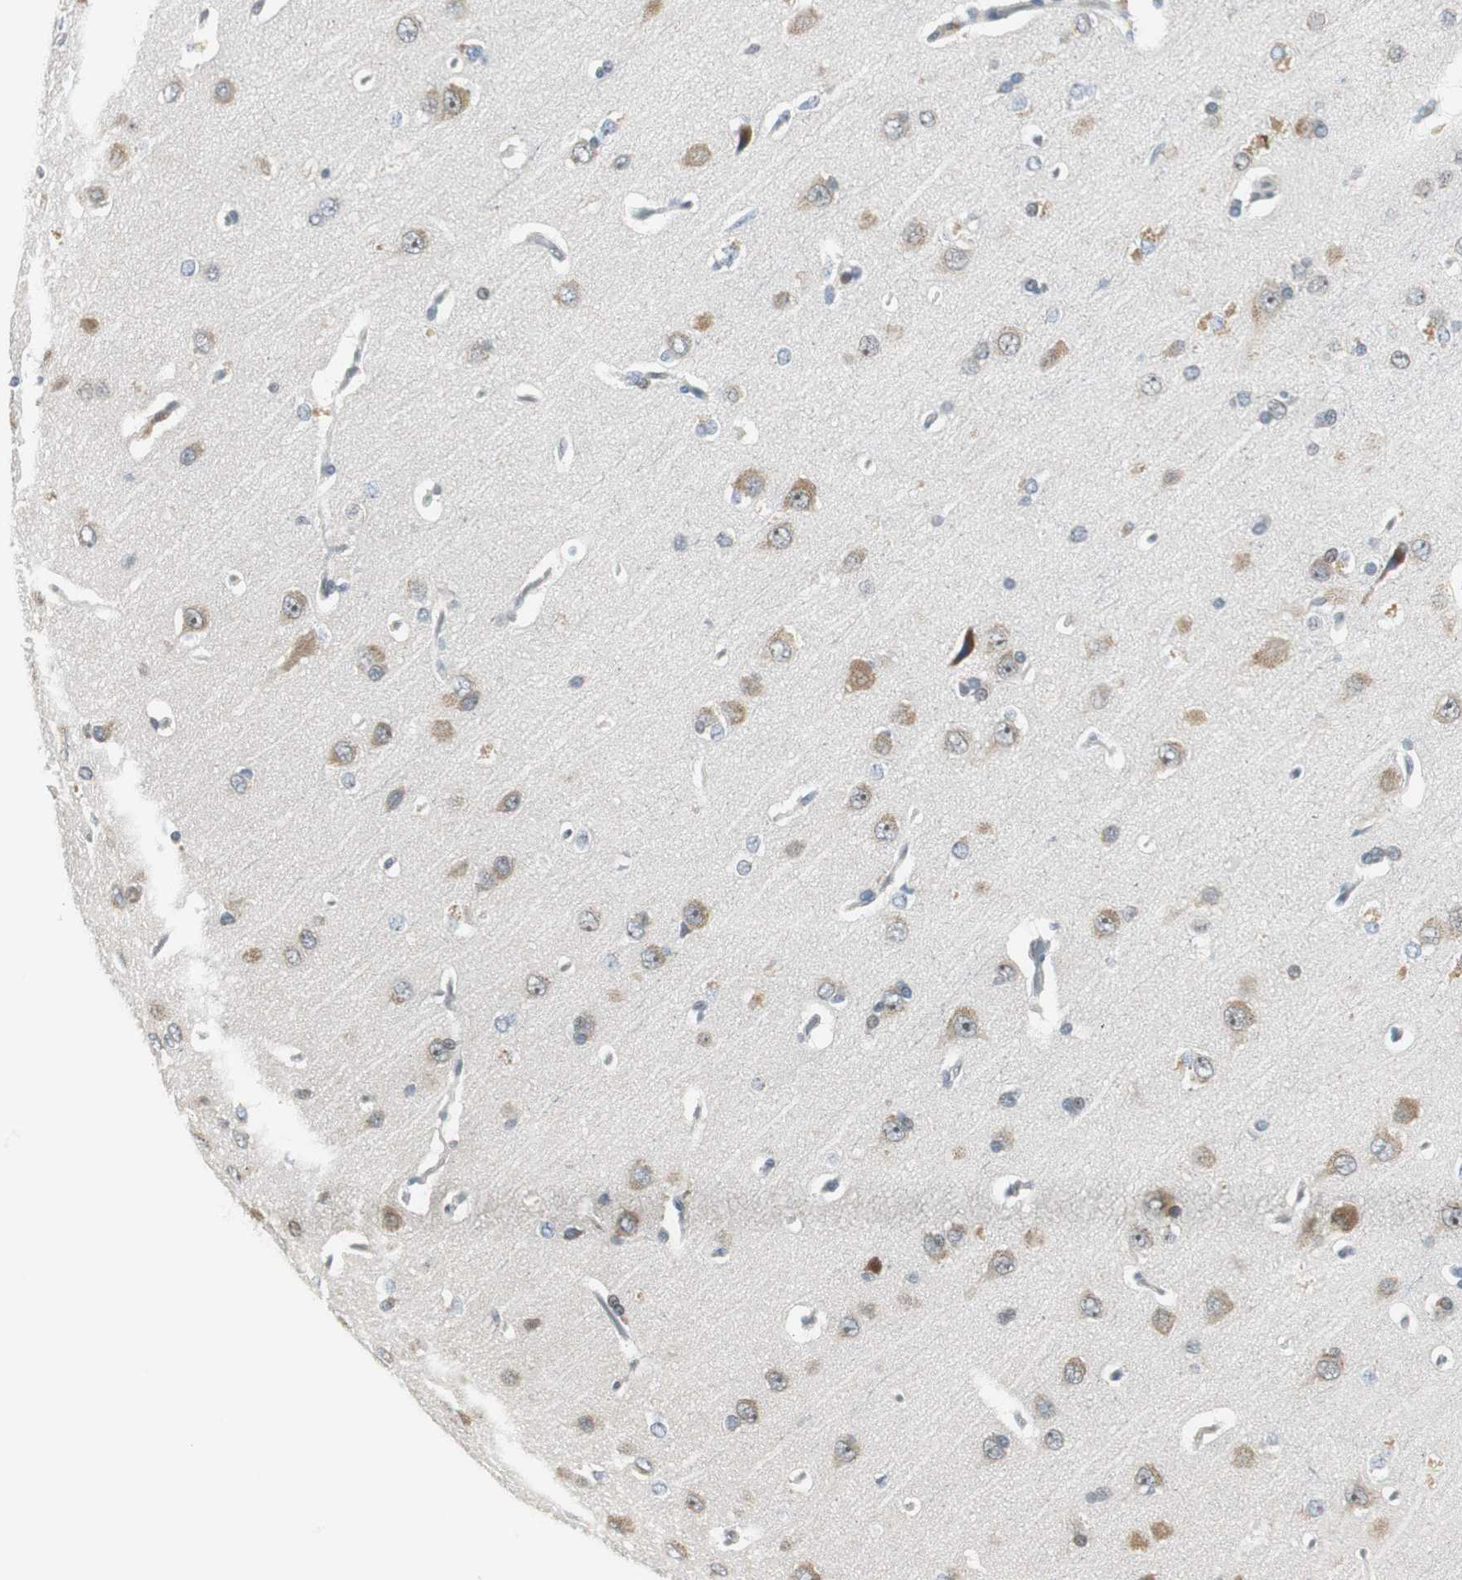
{"staining": {"intensity": "negative", "quantity": "none", "location": "none"}, "tissue": "cerebral cortex", "cell_type": "Endothelial cells", "image_type": "normal", "snomed": [{"axis": "morphology", "description": "Normal tissue, NOS"}, {"axis": "topography", "description": "Cerebral cortex"}], "caption": "An IHC histopathology image of normal cerebral cortex is shown. There is no staining in endothelial cells of cerebral cortex. The staining was performed using DAB to visualize the protein expression in brown, while the nuclei were stained in blue with hematoxylin (Magnification: 20x).", "gene": "CCT5", "patient": {"sex": "male", "age": 62}}